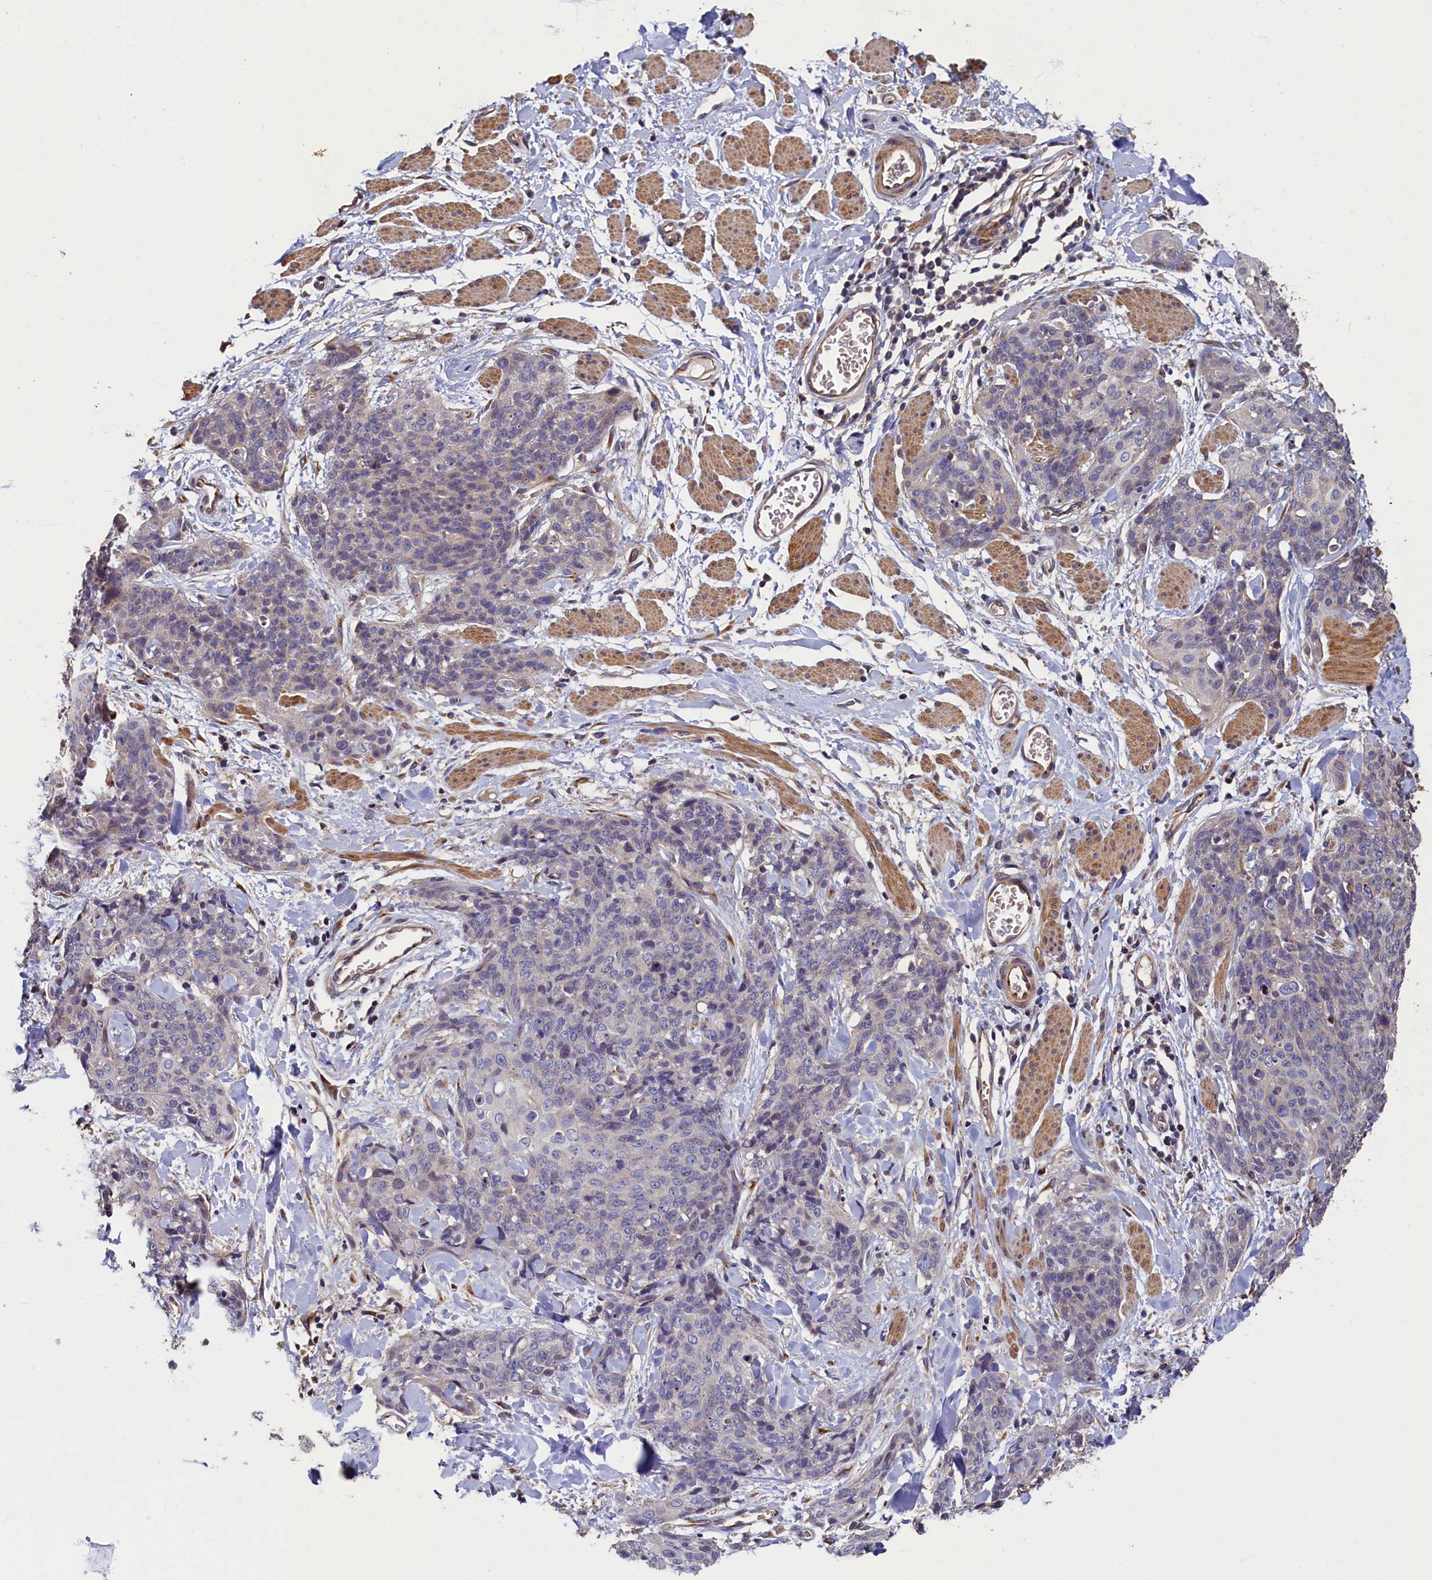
{"staining": {"intensity": "negative", "quantity": "none", "location": "none"}, "tissue": "skin cancer", "cell_type": "Tumor cells", "image_type": "cancer", "snomed": [{"axis": "morphology", "description": "Squamous cell carcinoma, NOS"}, {"axis": "topography", "description": "Skin"}, {"axis": "topography", "description": "Vulva"}], "caption": "This image is of skin cancer stained with immunohistochemistry to label a protein in brown with the nuclei are counter-stained blue. There is no expression in tumor cells.", "gene": "TMEM181", "patient": {"sex": "female", "age": 85}}